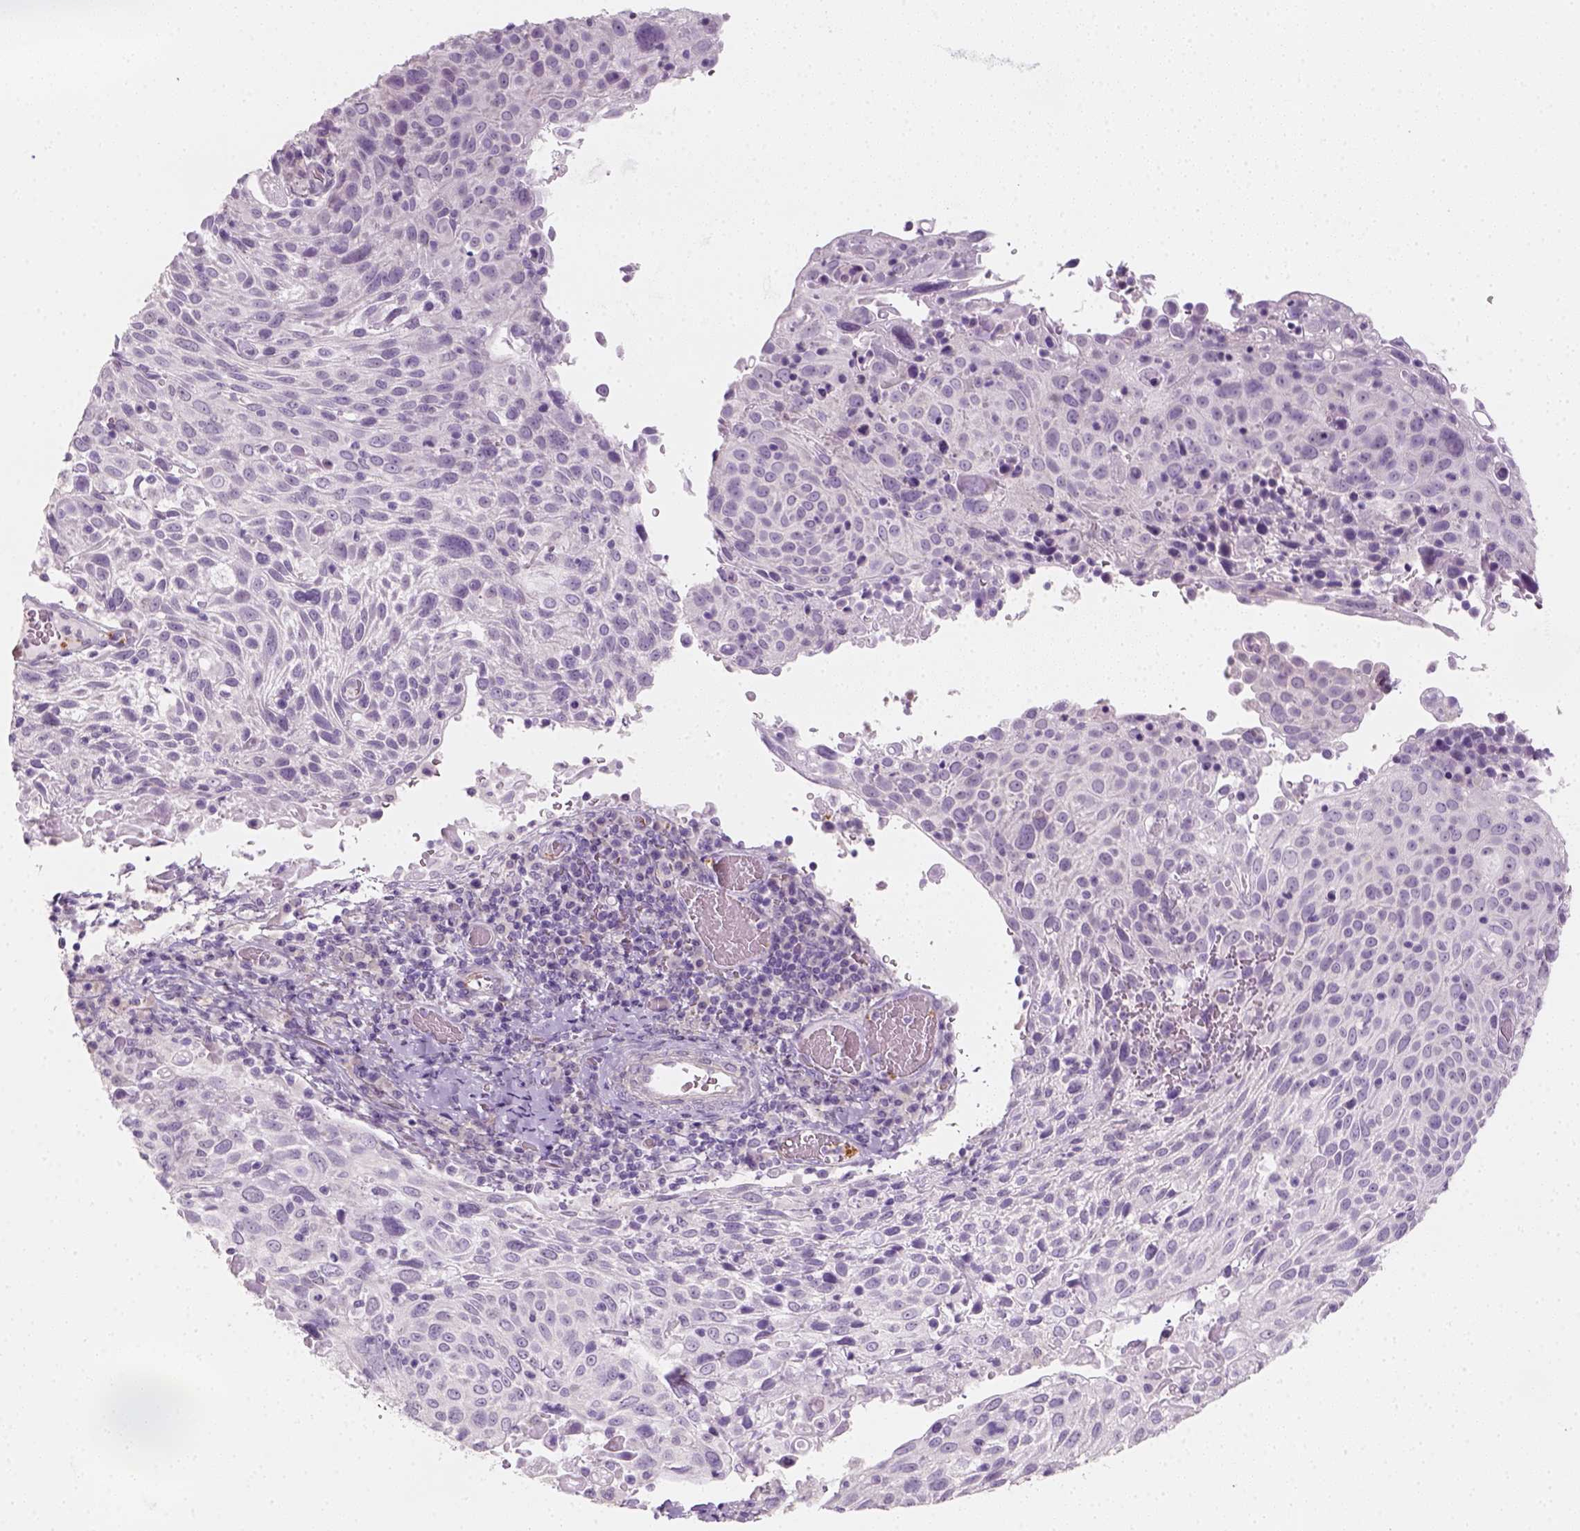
{"staining": {"intensity": "negative", "quantity": "none", "location": "none"}, "tissue": "cervical cancer", "cell_type": "Tumor cells", "image_type": "cancer", "snomed": [{"axis": "morphology", "description": "Squamous cell carcinoma, NOS"}, {"axis": "topography", "description": "Cervix"}], "caption": "Cervical cancer was stained to show a protein in brown. There is no significant expression in tumor cells.", "gene": "FAM163B", "patient": {"sex": "female", "age": 61}}